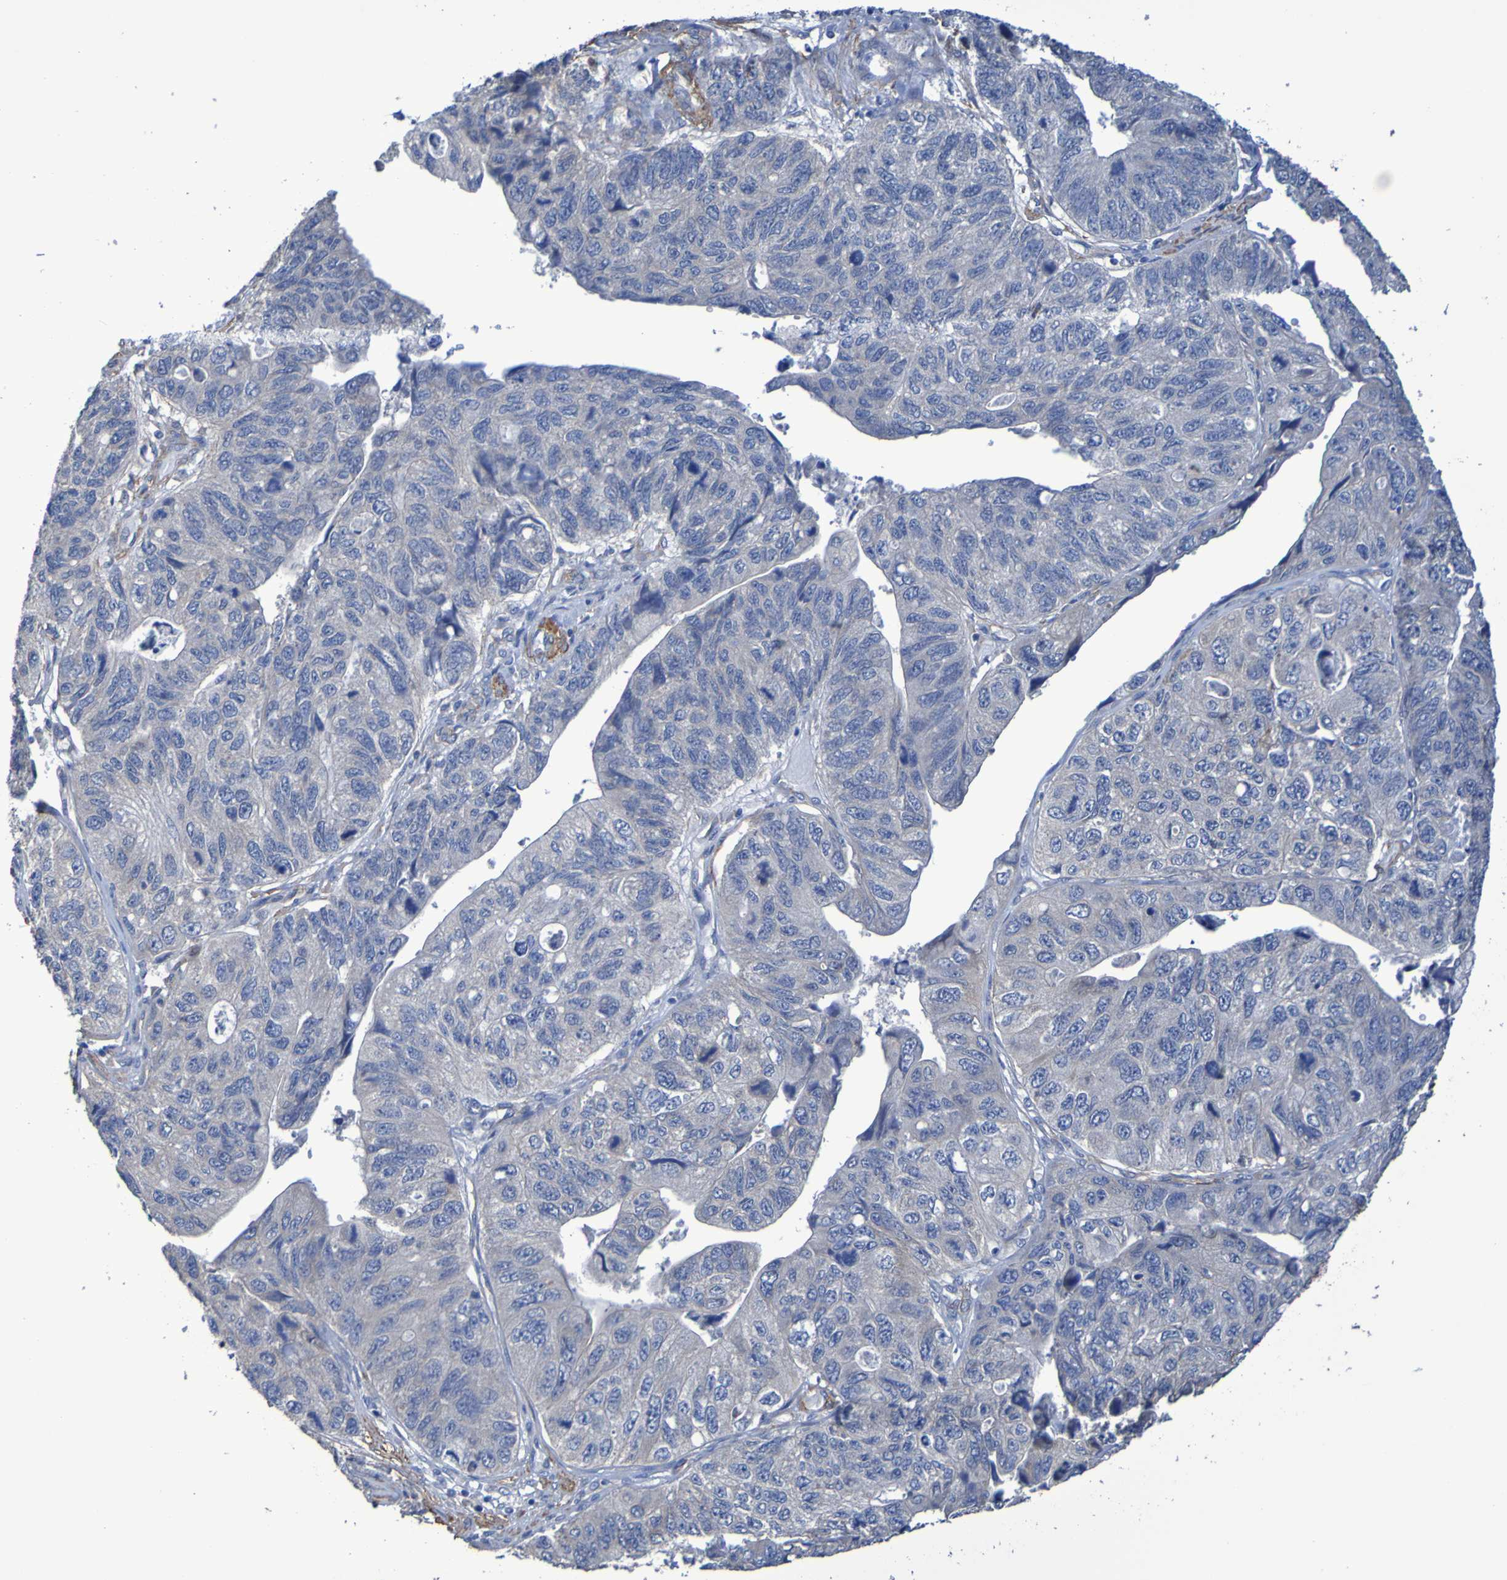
{"staining": {"intensity": "negative", "quantity": "none", "location": "none"}, "tissue": "stomach cancer", "cell_type": "Tumor cells", "image_type": "cancer", "snomed": [{"axis": "morphology", "description": "Adenocarcinoma, NOS"}, {"axis": "topography", "description": "Stomach"}], "caption": "This is an immunohistochemistry (IHC) image of adenocarcinoma (stomach). There is no staining in tumor cells.", "gene": "SRPRB", "patient": {"sex": "male", "age": 59}}